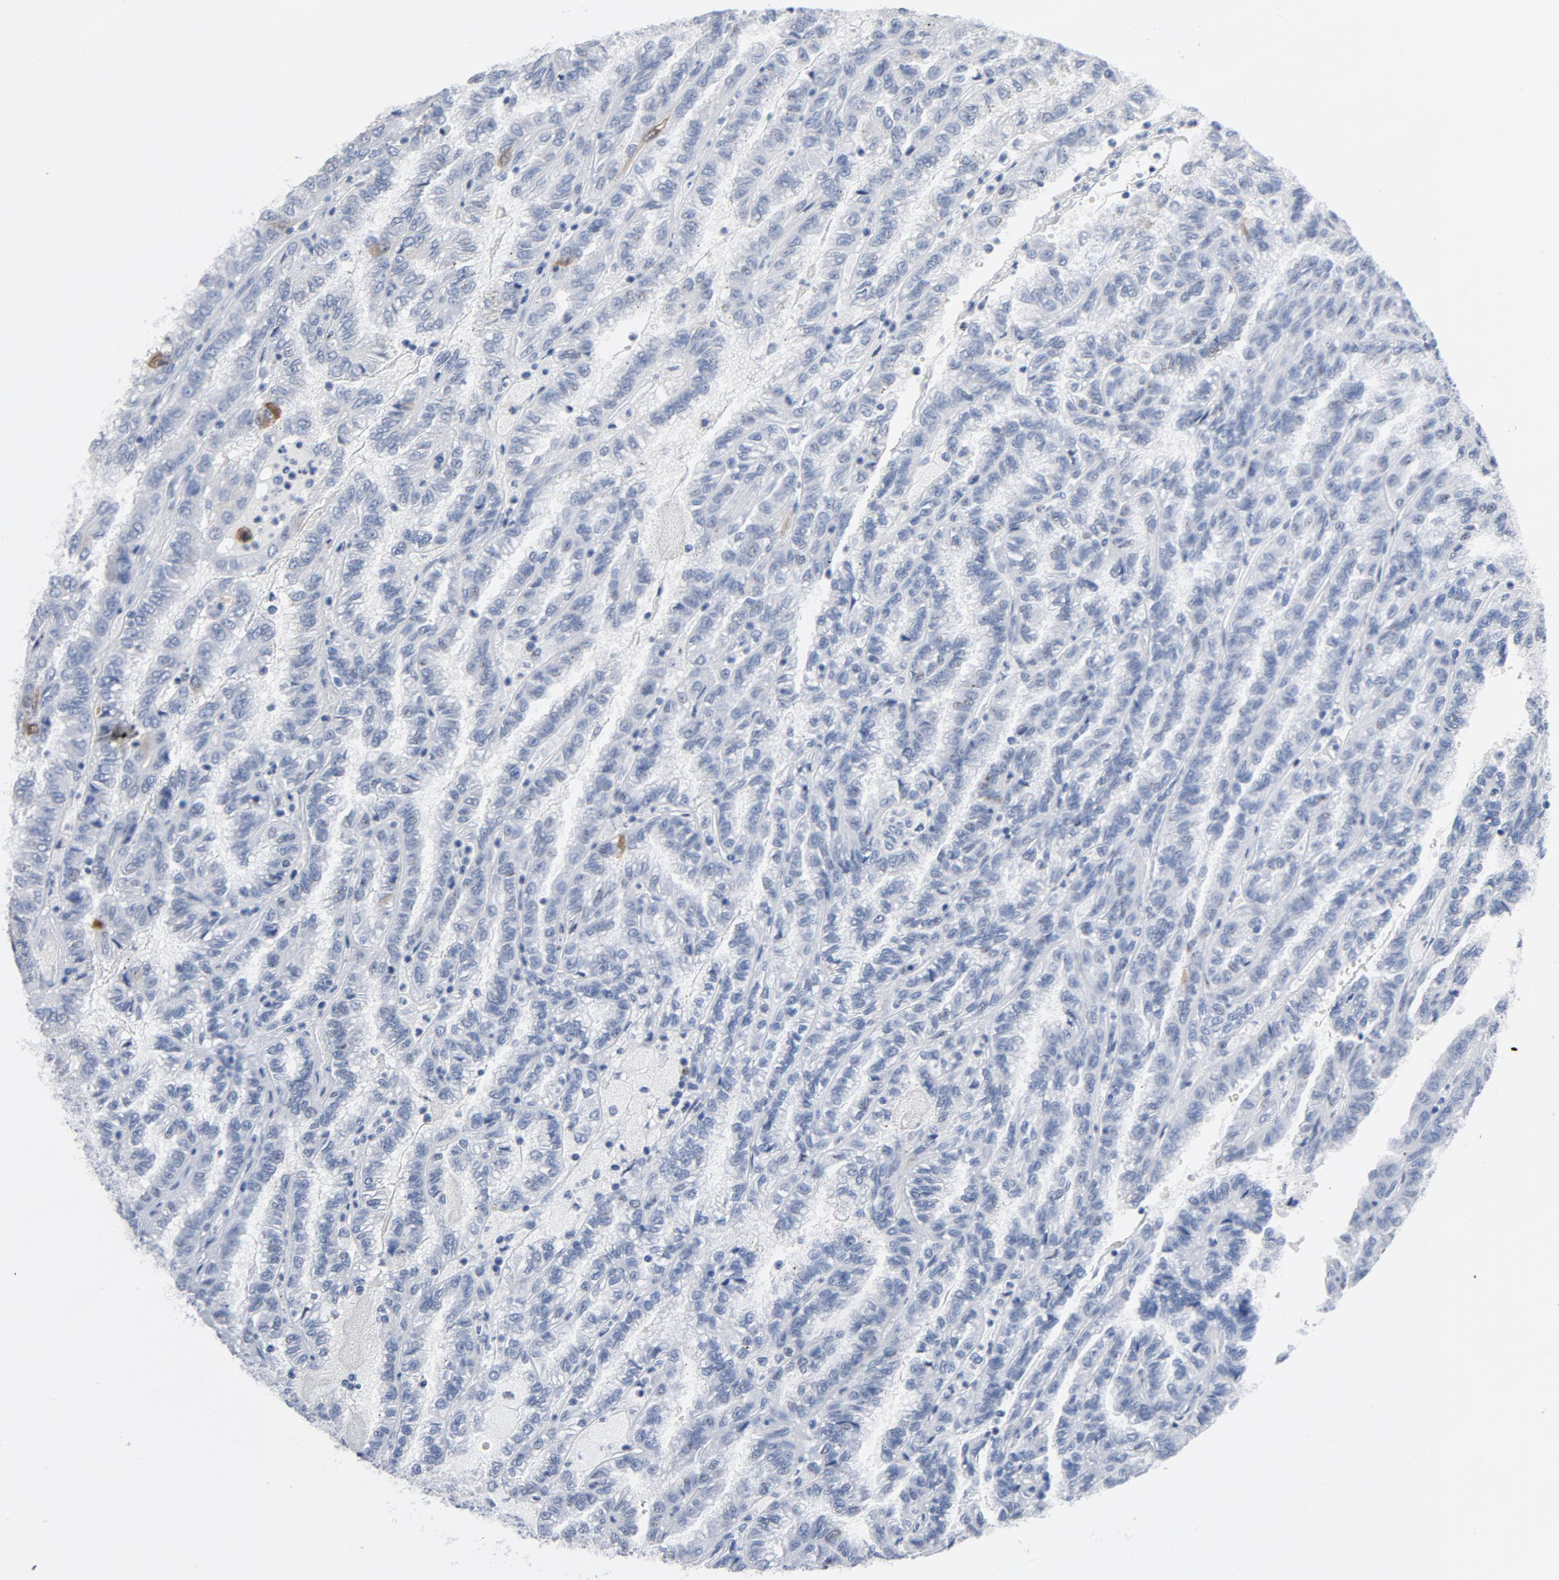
{"staining": {"intensity": "moderate", "quantity": "<25%", "location": "nuclear"}, "tissue": "renal cancer", "cell_type": "Tumor cells", "image_type": "cancer", "snomed": [{"axis": "morphology", "description": "Inflammation, NOS"}, {"axis": "morphology", "description": "Adenocarcinoma, NOS"}, {"axis": "topography", "description": "Kidney"}], "caption": "DAB (3,3'-diaminobenzidine) immunohistochemical staining of human adenocarcinoma (renal) reveals moderate nuclear protein expression in approximately <25% of tumor cells.", "gene": "CDC20", "patient": {"sex": "male", "age": 68}}